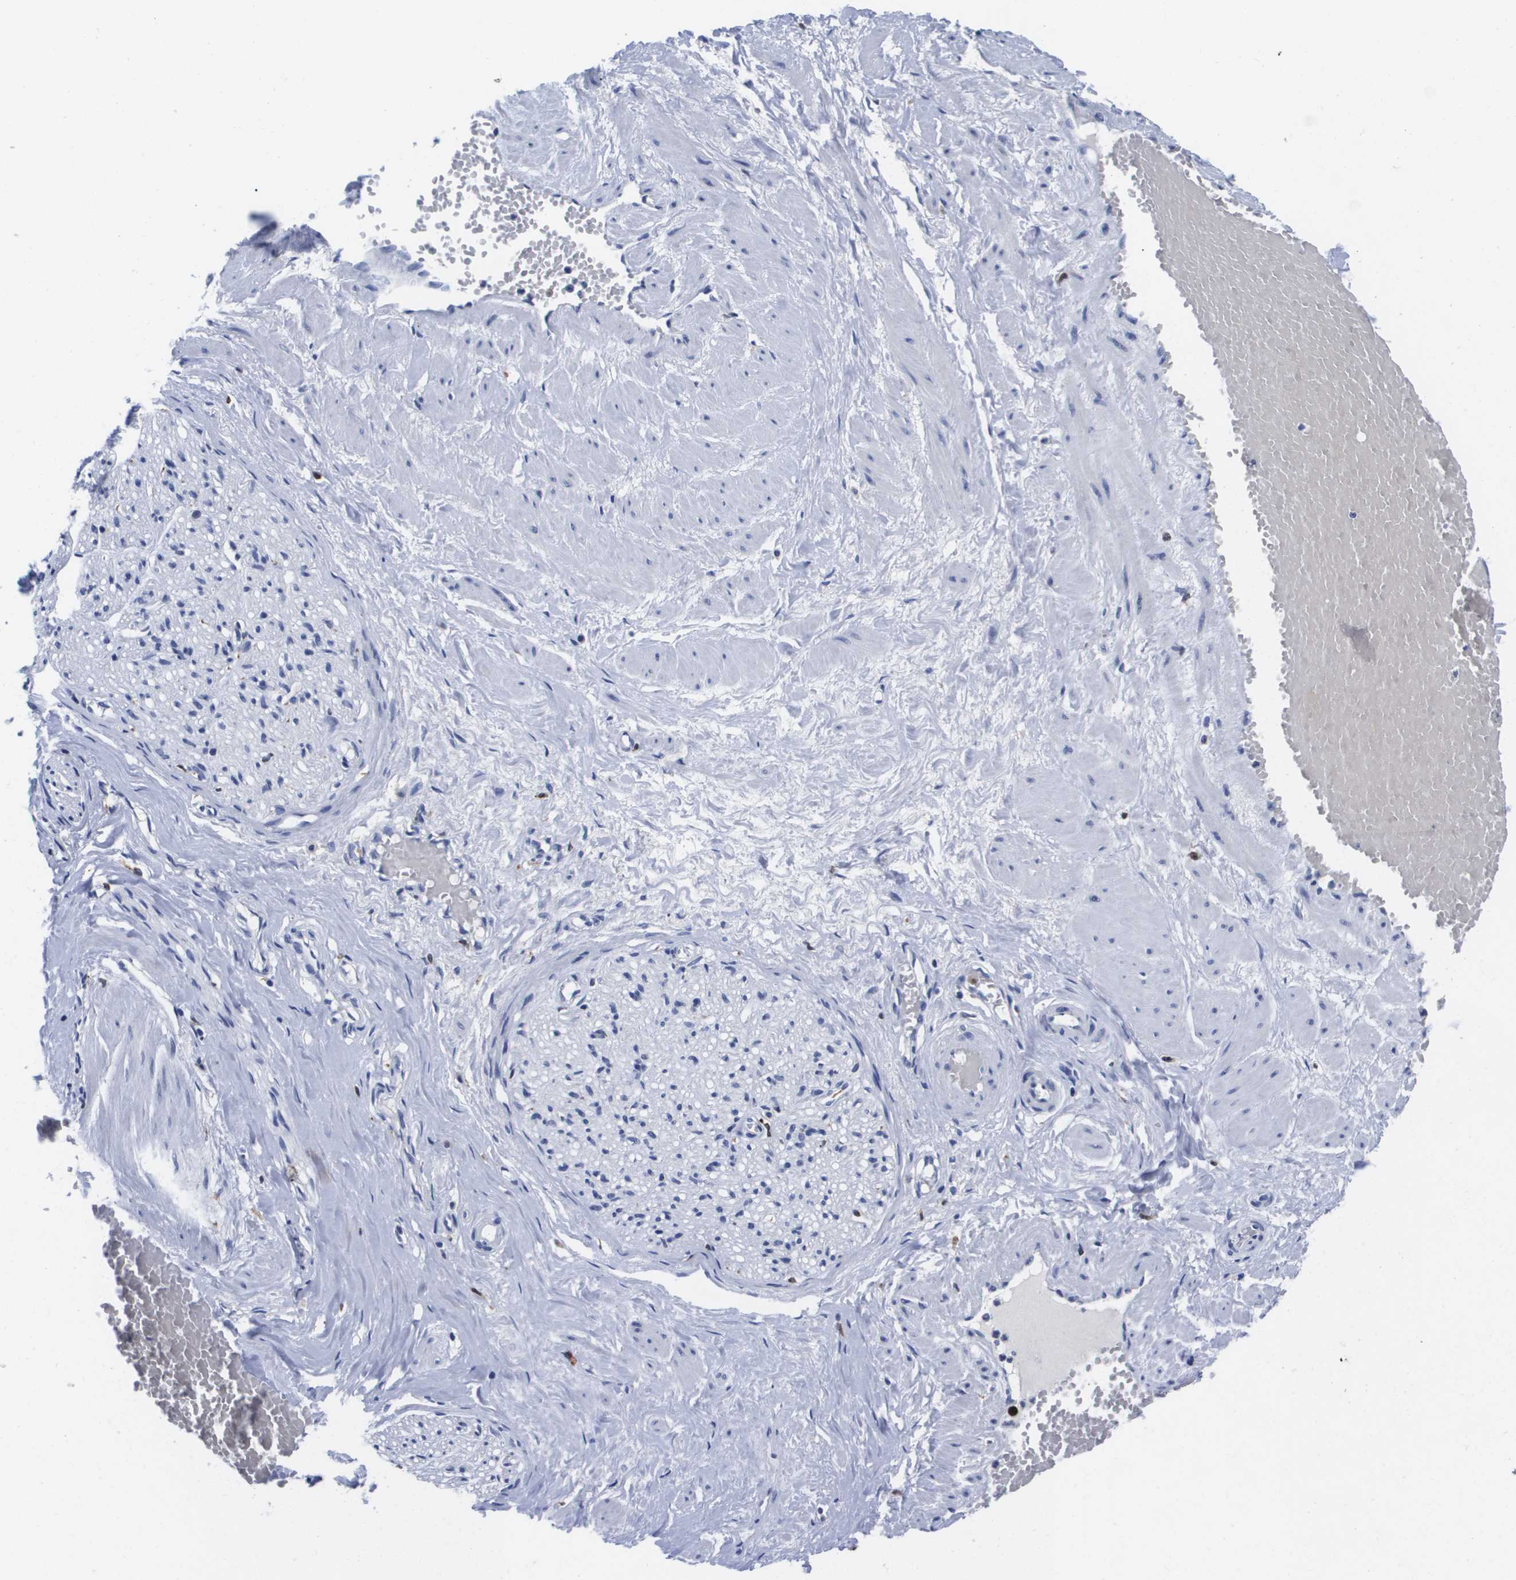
{"staining": {"intensity": "negative", "quantity": "none", "location": "none"}, "tissue": "adipose tissue", "cell_type": "Adipocytes", "image_type": "normal", "snomed": [{"axis": "morphology", "description": "Normal tissue, NOS"}, {"axis": "topography", "description": "Soft tissue"}, {"axis": "topography", "description": "Vascular tissue"}], "caption": "Adipose tissue was stained to show a protein in brown. There is no significant positivity in adipocytes. (Brightfield microscopy of DAB immunohistochemistry at high magnification).", "gene": "HMOX1", "patient": {"sex": "female", "age": 35}}